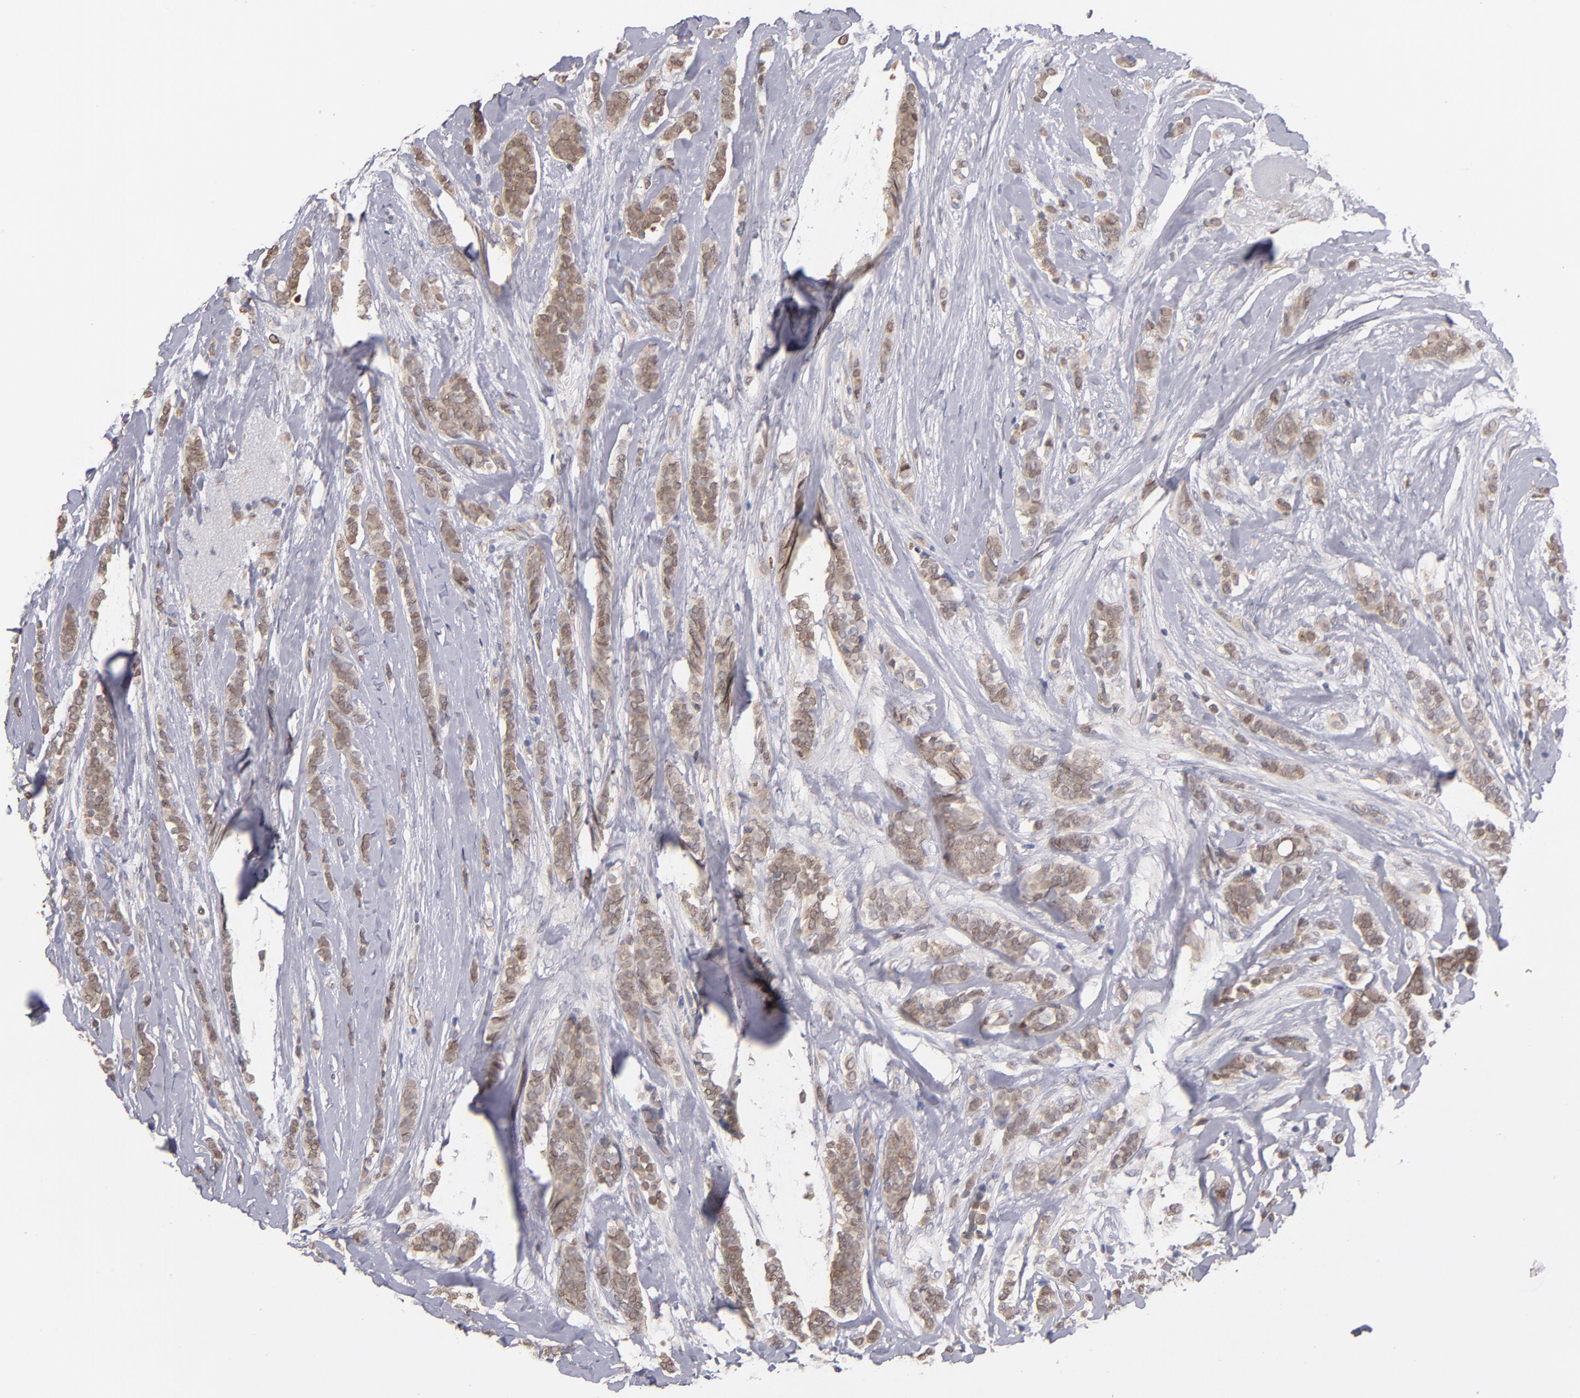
{"staining": {"intensity": "moderate", "quantity": ">75%", "location": "cytoplasmic/membranous"}, "tissue": "breast cancer", "cell_type": "Tumor cells", "image_type": "cancer", "snomed": [{"axis": "morphology", "description": "Lobular carcinoma"}, {"axis": "topography", "description": "Breast"}], "caption": "About >75% of tumor cells in human breast lobular carcinoma display moderate cytoplasmic/membranous protein expression as visualized by brown immunohistochemical staining.", "gene": "GMFG", "patient": {"sex": "female", "age": 56}}